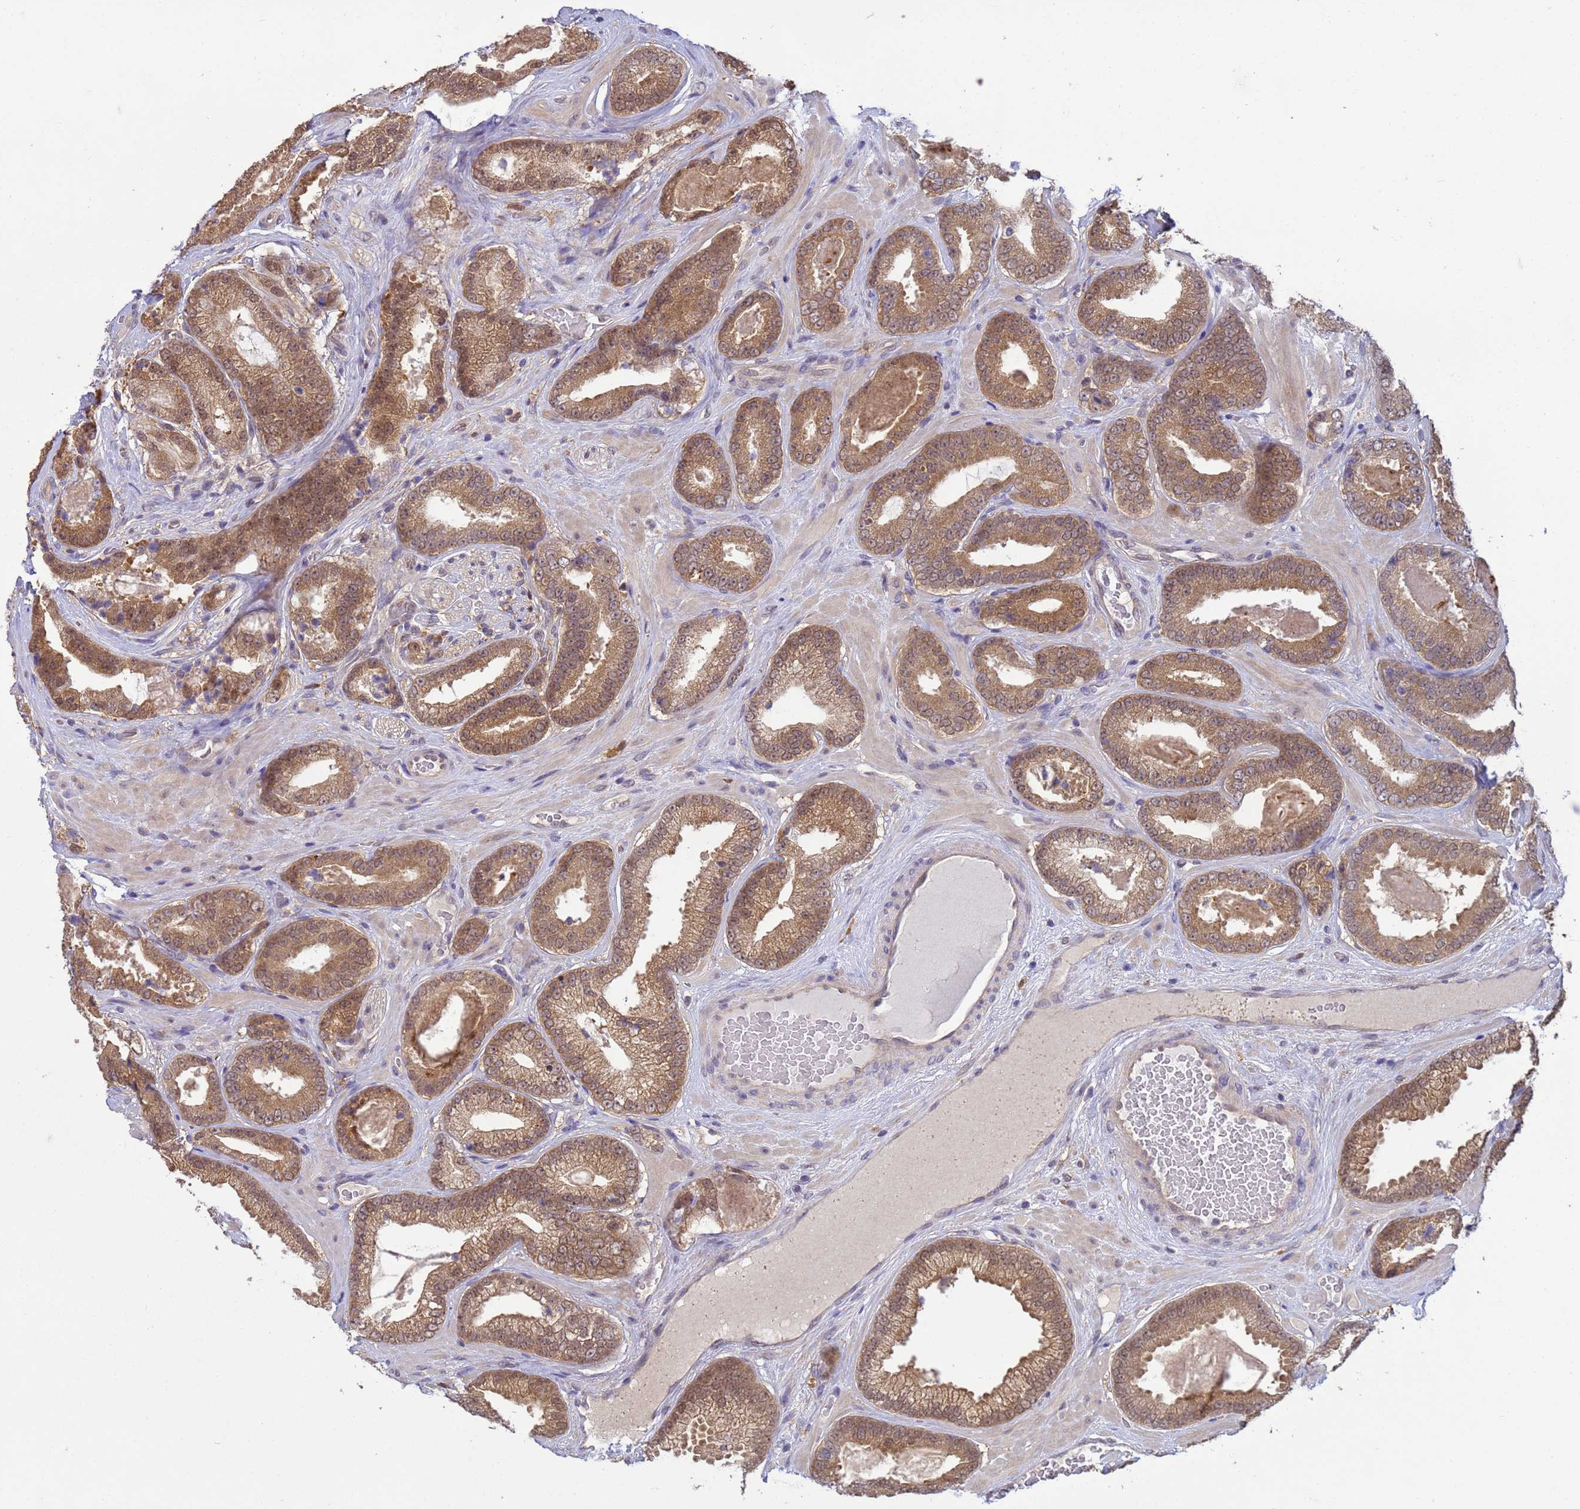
{"staining": {"intensity": "moderate", "quantity": ">75%", "location": "cytoplasmic/membranous,nuclear"}, "tissue": "prostate cancer", "cell_type": "Tumor cells", "image_type": "cancer", "snomed": [{"axis": "morphology", "description": "Adenocarcinoma, Low grade"}, {"axis": "topography", "description": "Prostate"}], "caption": "Immunohistochemical staining of low-grade adenocarcinoma (prostate) demonstrates moderate cytoplasmic/membranous and nuclear protein expression in approximately >75% of tumor cells. (DAB = brown stain, brightfield microscopy at high magnification).", "gene": "NPEPPS", "patient": {"sex": "male", "age": 57}}